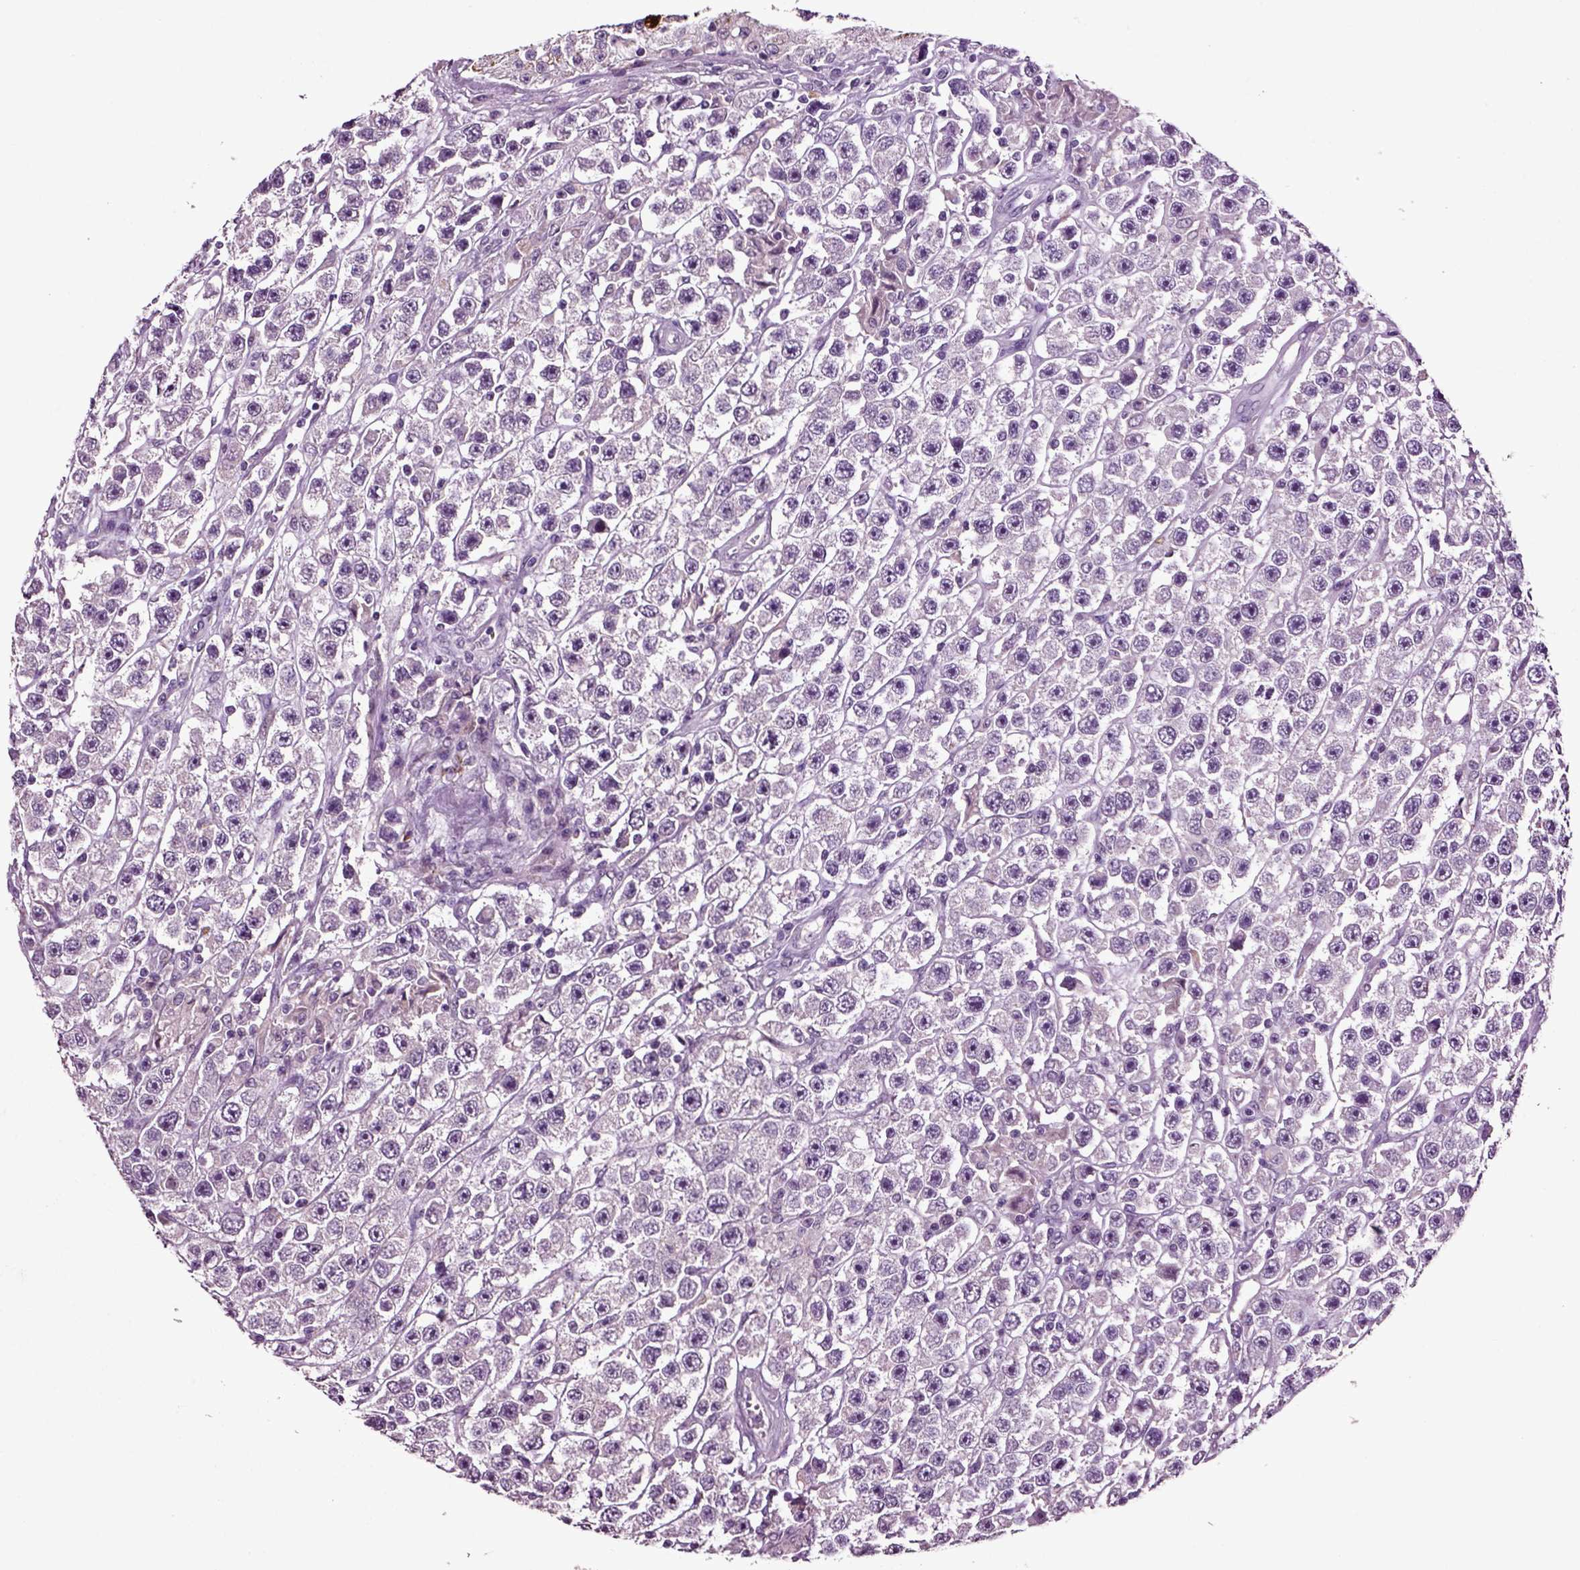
{"staining": {"intensity": "negative", "quantity": "none", "location": "none"}, "tissue": "testis cancer", "cell_type": "Tumor cells", "image_type": "cancer", "snomed": [{"axis": "morphology", "description": "Seminoma, NOS"}, {"axis": "topography", "description": "Testis"}], "caption": "IHC of testis cancer (seminoma) displays no positivity in tumor cells.", "gene": "CRHR1", "patient": {"sex": "male", "age": 45}}